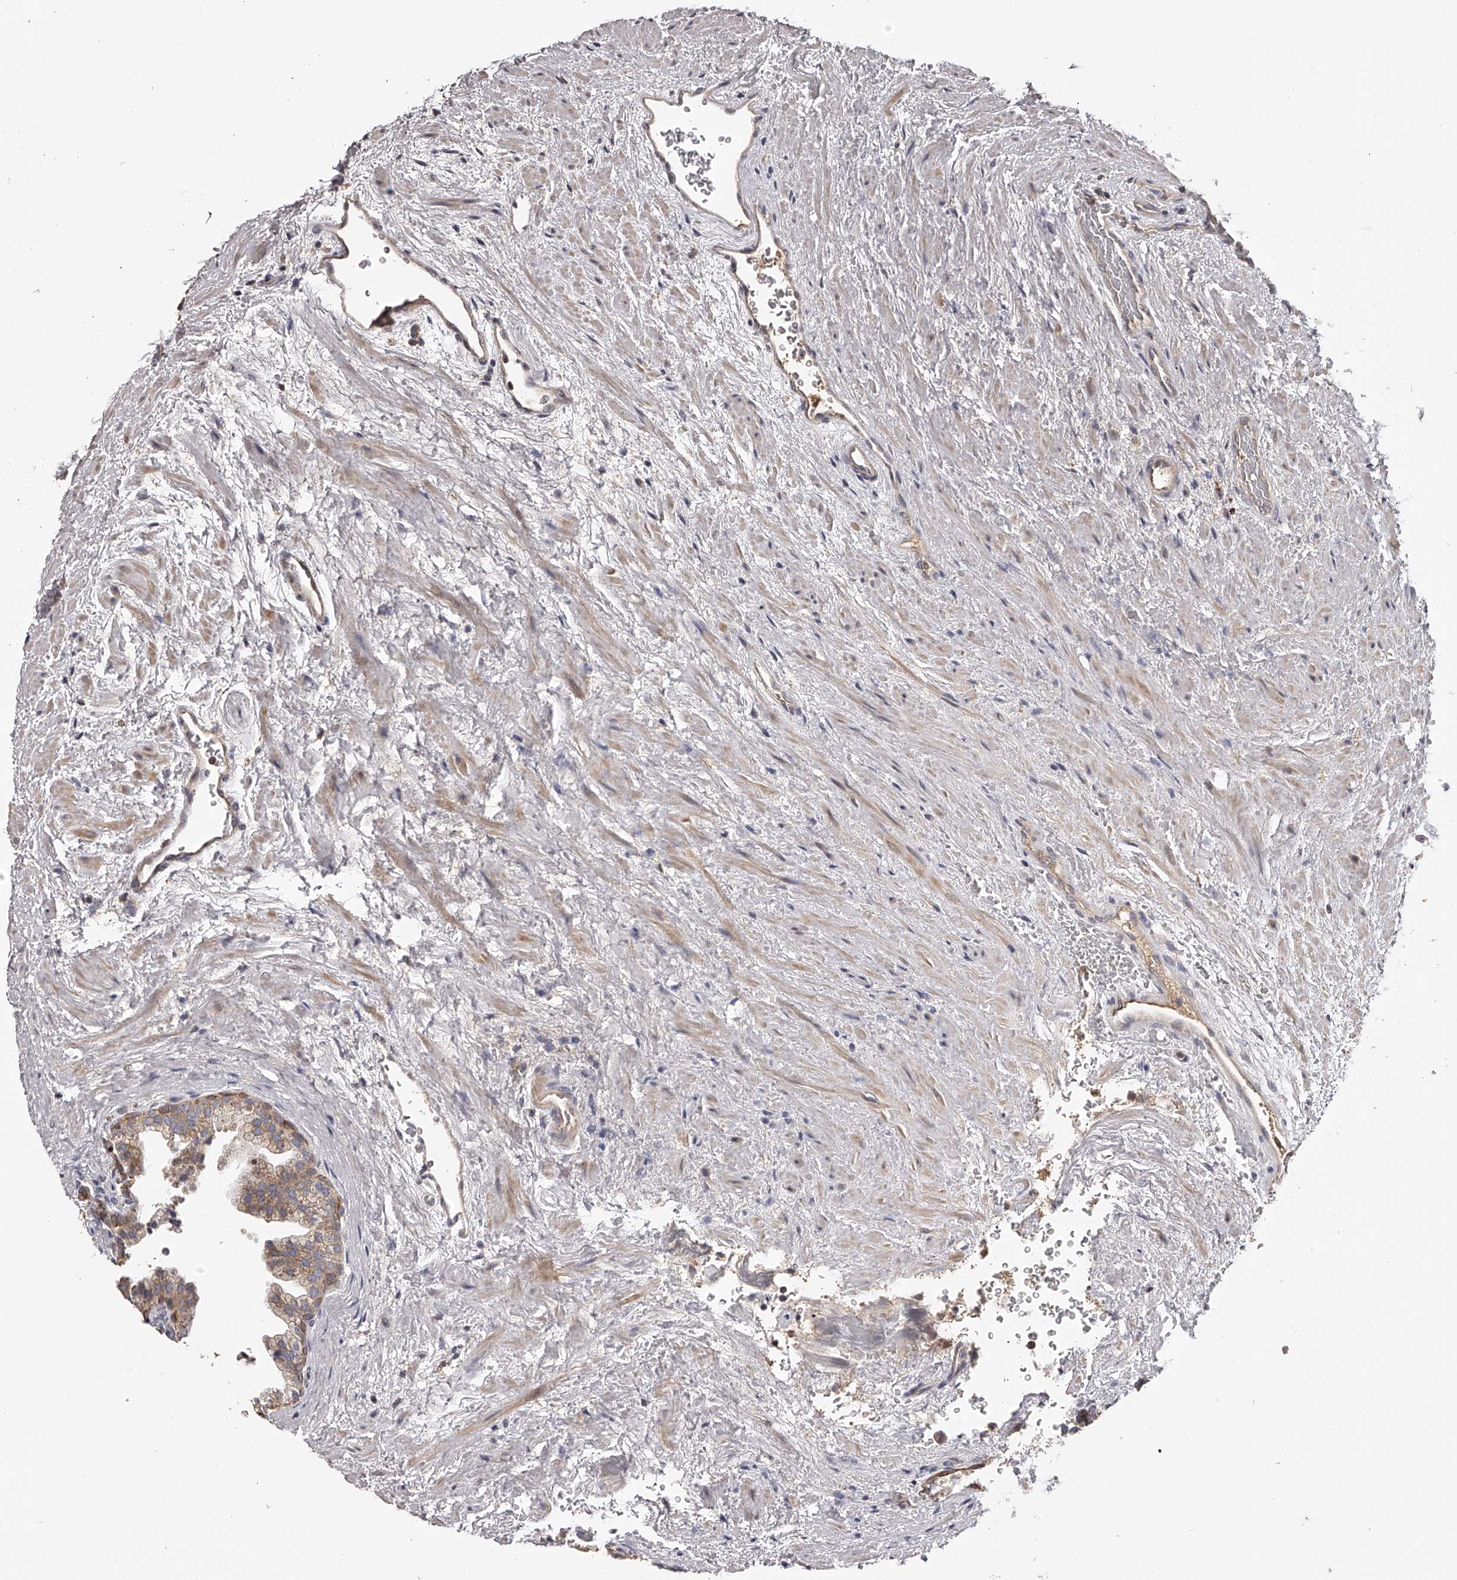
{"staining": {"intensity": "strong", "quantity": "<25%", "location": "cytoplasmic/membranous"}, "tissue": "prostate", "cell_type": "Glandular cells", "image_type": "normal", "snomed": [{"axis": "morphology", "description": "Normal tissue, NOS"}, {"axis": "topography", "description": "Prostate"}], "caption": "Brown immunohistochemical staining in benign prostate demonstrates strong cytoplasmic/membranous expression in approximately <25% of glandular cells.", "gene": "TNN", "patient": {"sex": "male", "age": 48}}